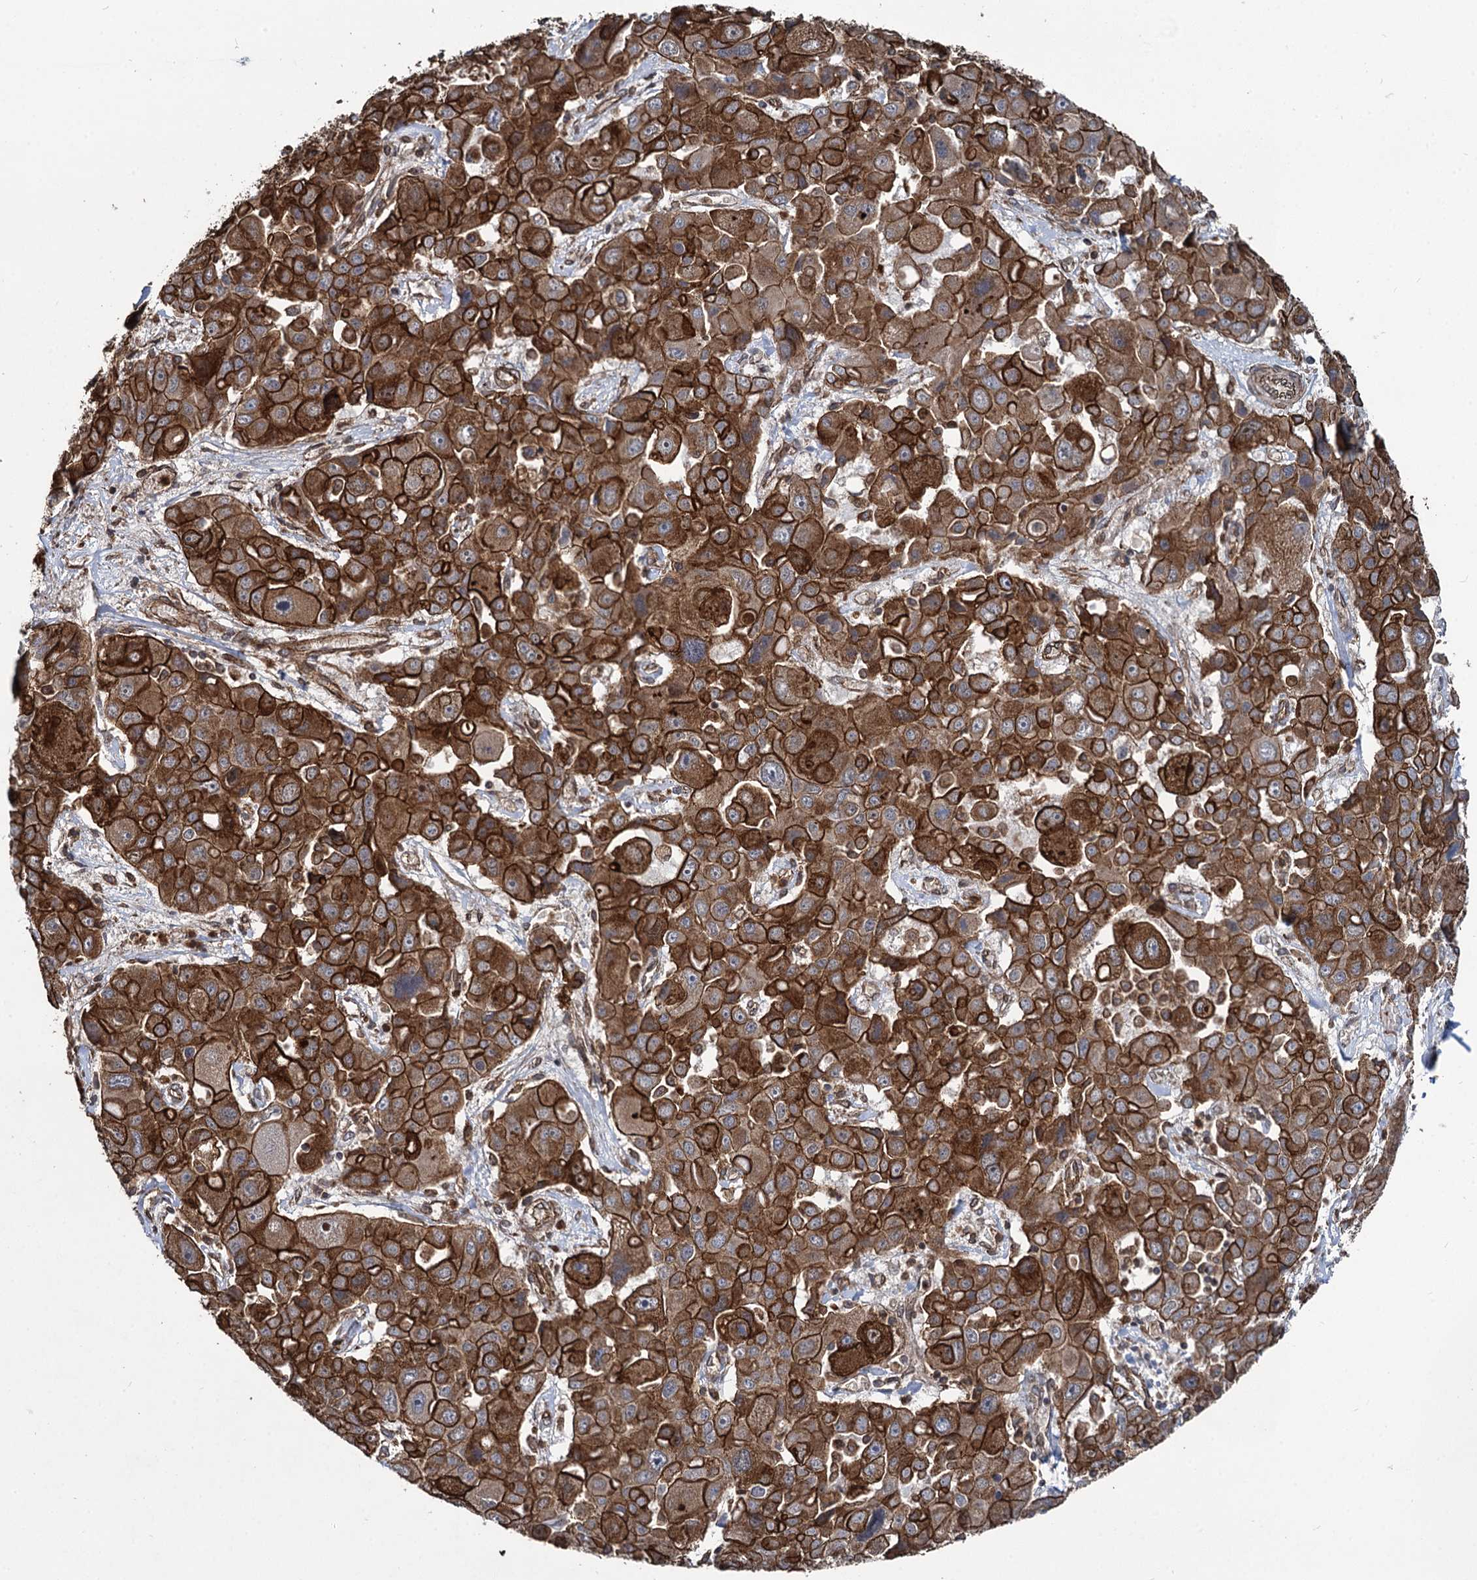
{"staining": {"intensity": "strong", "quantity": ">75%", "location": "cytoplasmic/membranous"}, "tissue": "liver cancer", "cell_type": "Tumor cells", "image_type": "cancer", "snomed": [{"axis": "morphology", "description": "Cholangiocarcinoma"}, {"axis": "topography", "description": "Liver"}], "caption": "Immunohistochemical staining of liver cholangiocarcinoma reveals high levels of strong cytoplasmic/membranous protein staining in approximately >75% of tumor cells.", "gene": "SVIP", "patient": {"sex": "male", "age": 67}}